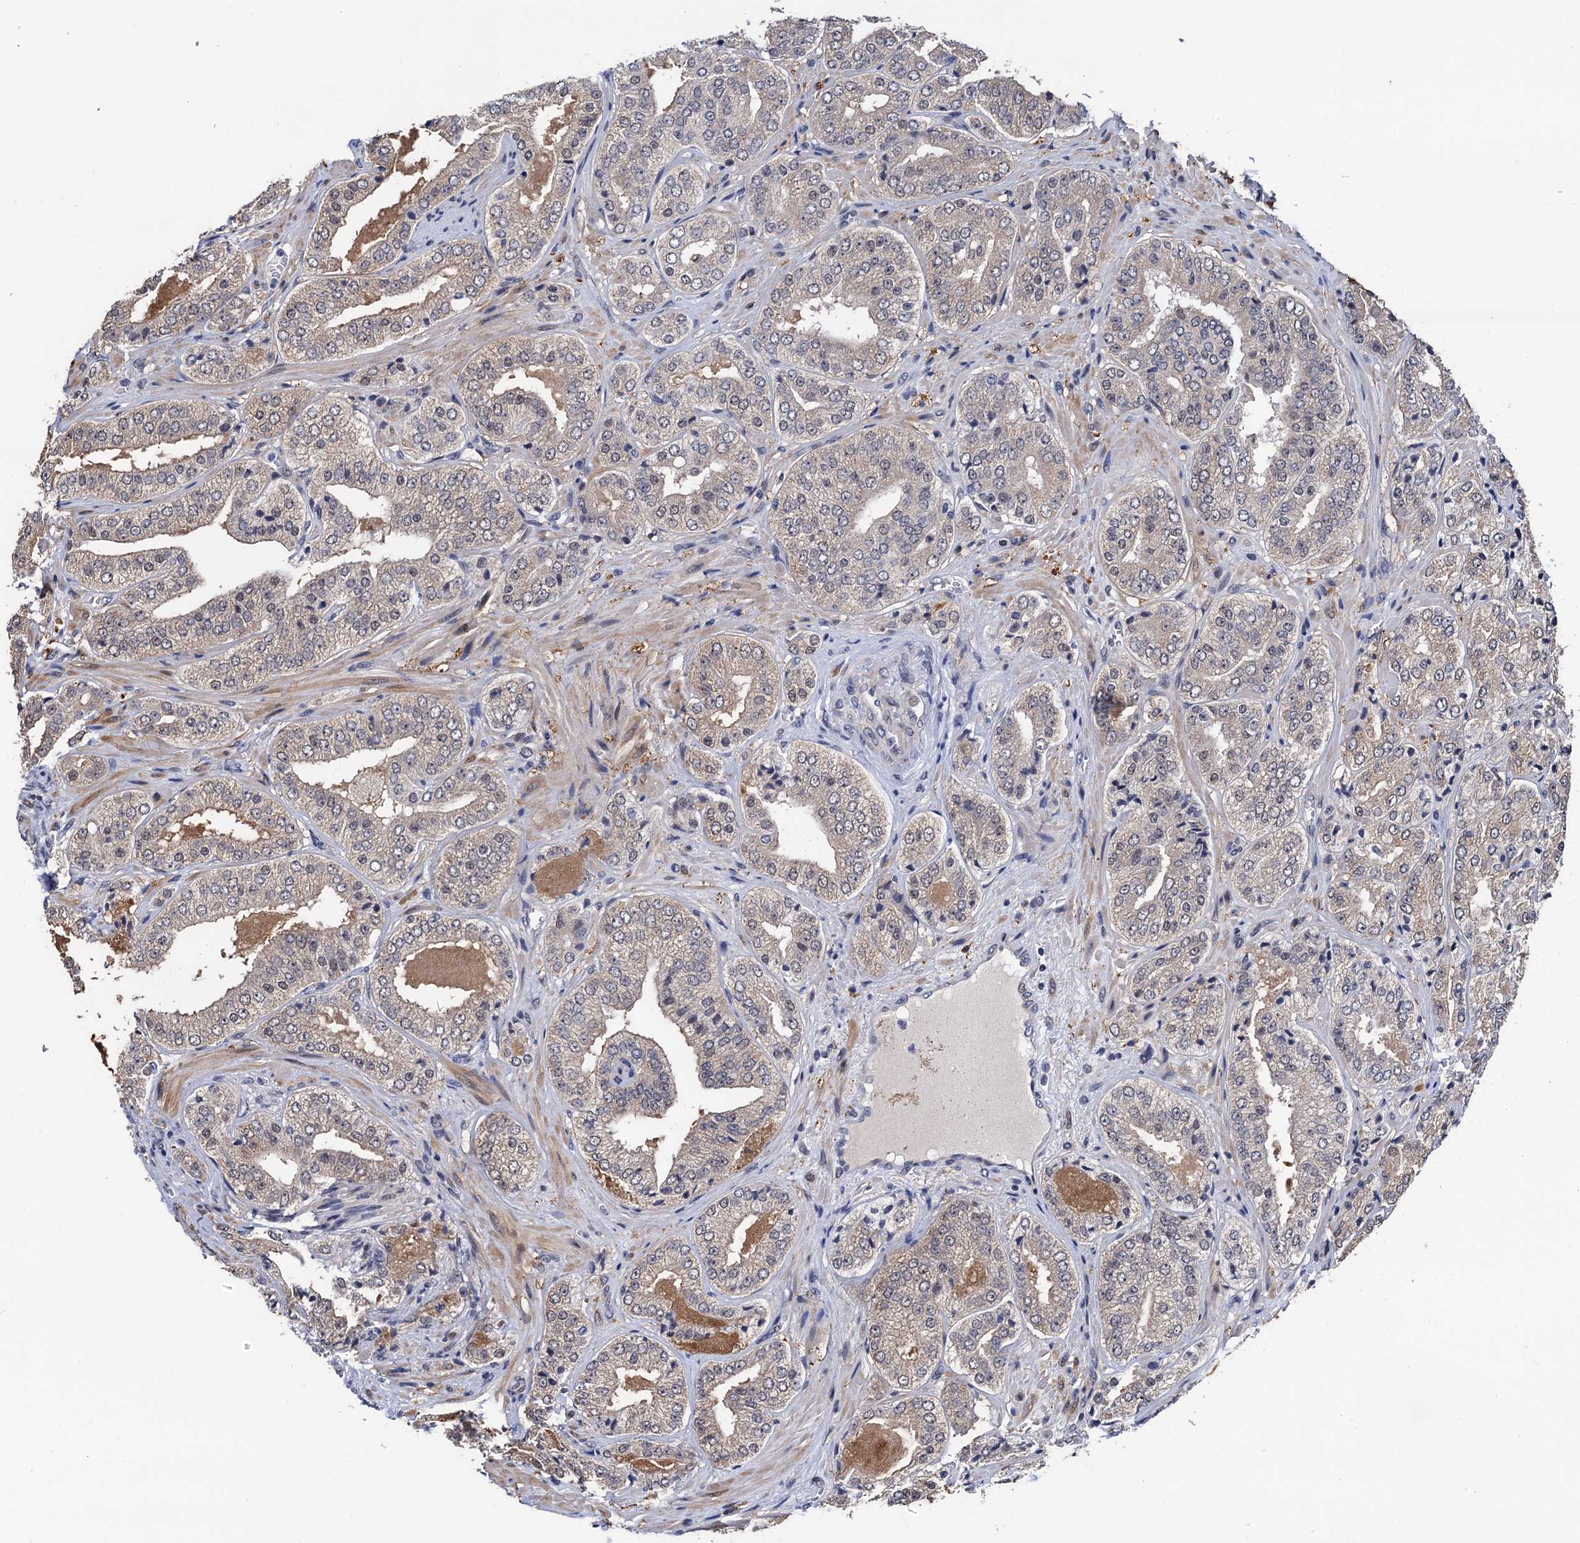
{"staining": {"intensity": "weak", "quantity": "25%-75%", "location": "cytoplasmic/membranous"}, "tissue": "prostate cancer", "cell_type": "Tumor cells", "image_type": "cancer", "snomed": [{"axis": "morphology", "description": "Adenocarcinoma, High grade"}, {"axis": "topography", "description": "Prostate"}], "caption": "Immunohistochemical staining of prostate cancer demonstrates low levels of weak cytoplasmic/membranous protein expression in about 25%-75% of tumor cells. The protein is stained brown, and the nuclei are stained in blue (DAB IHC with brightfield microscopy, high magnification).", "gene": "FAM222A", "patient": {"sex": "male", "age": 71}}